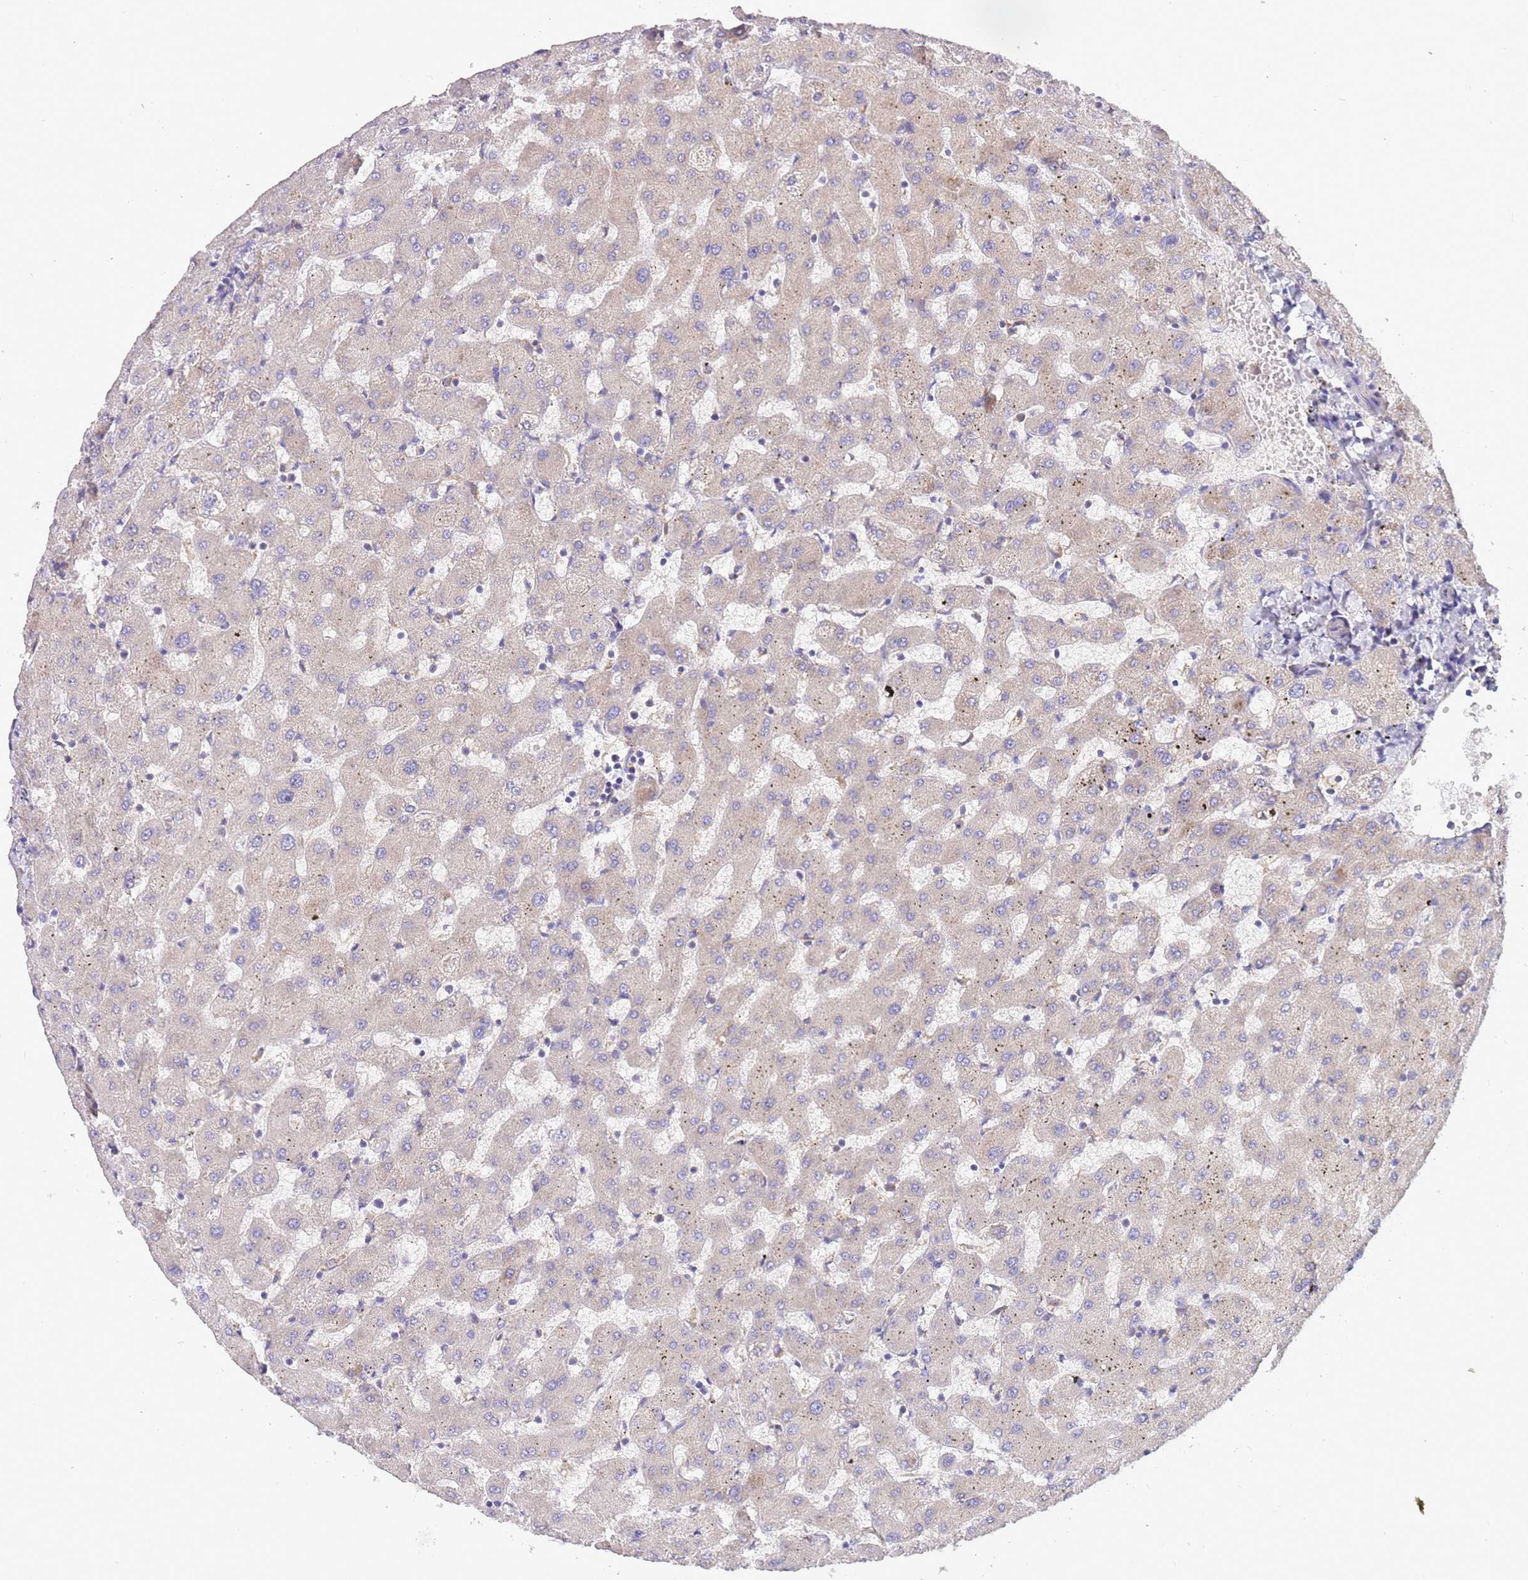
{"staining": {"intensity": "negative", "quantity": "none", "location": "none"}, "tissue": "liver", "cell_type": "Cholangiocytes", "image_type": "normal", "snomed": [{"axis": "morphology", "description": "Normal tissue, NOS"}, {"axis": "topography", "description": "Liver"}], "caption": "This is an IHC photomicrograph of unremarkable human liver. There is no positivity in cholangiocytes.", "gene": "ARMCX6", "patient": {"sex": "female", "age": 63}}